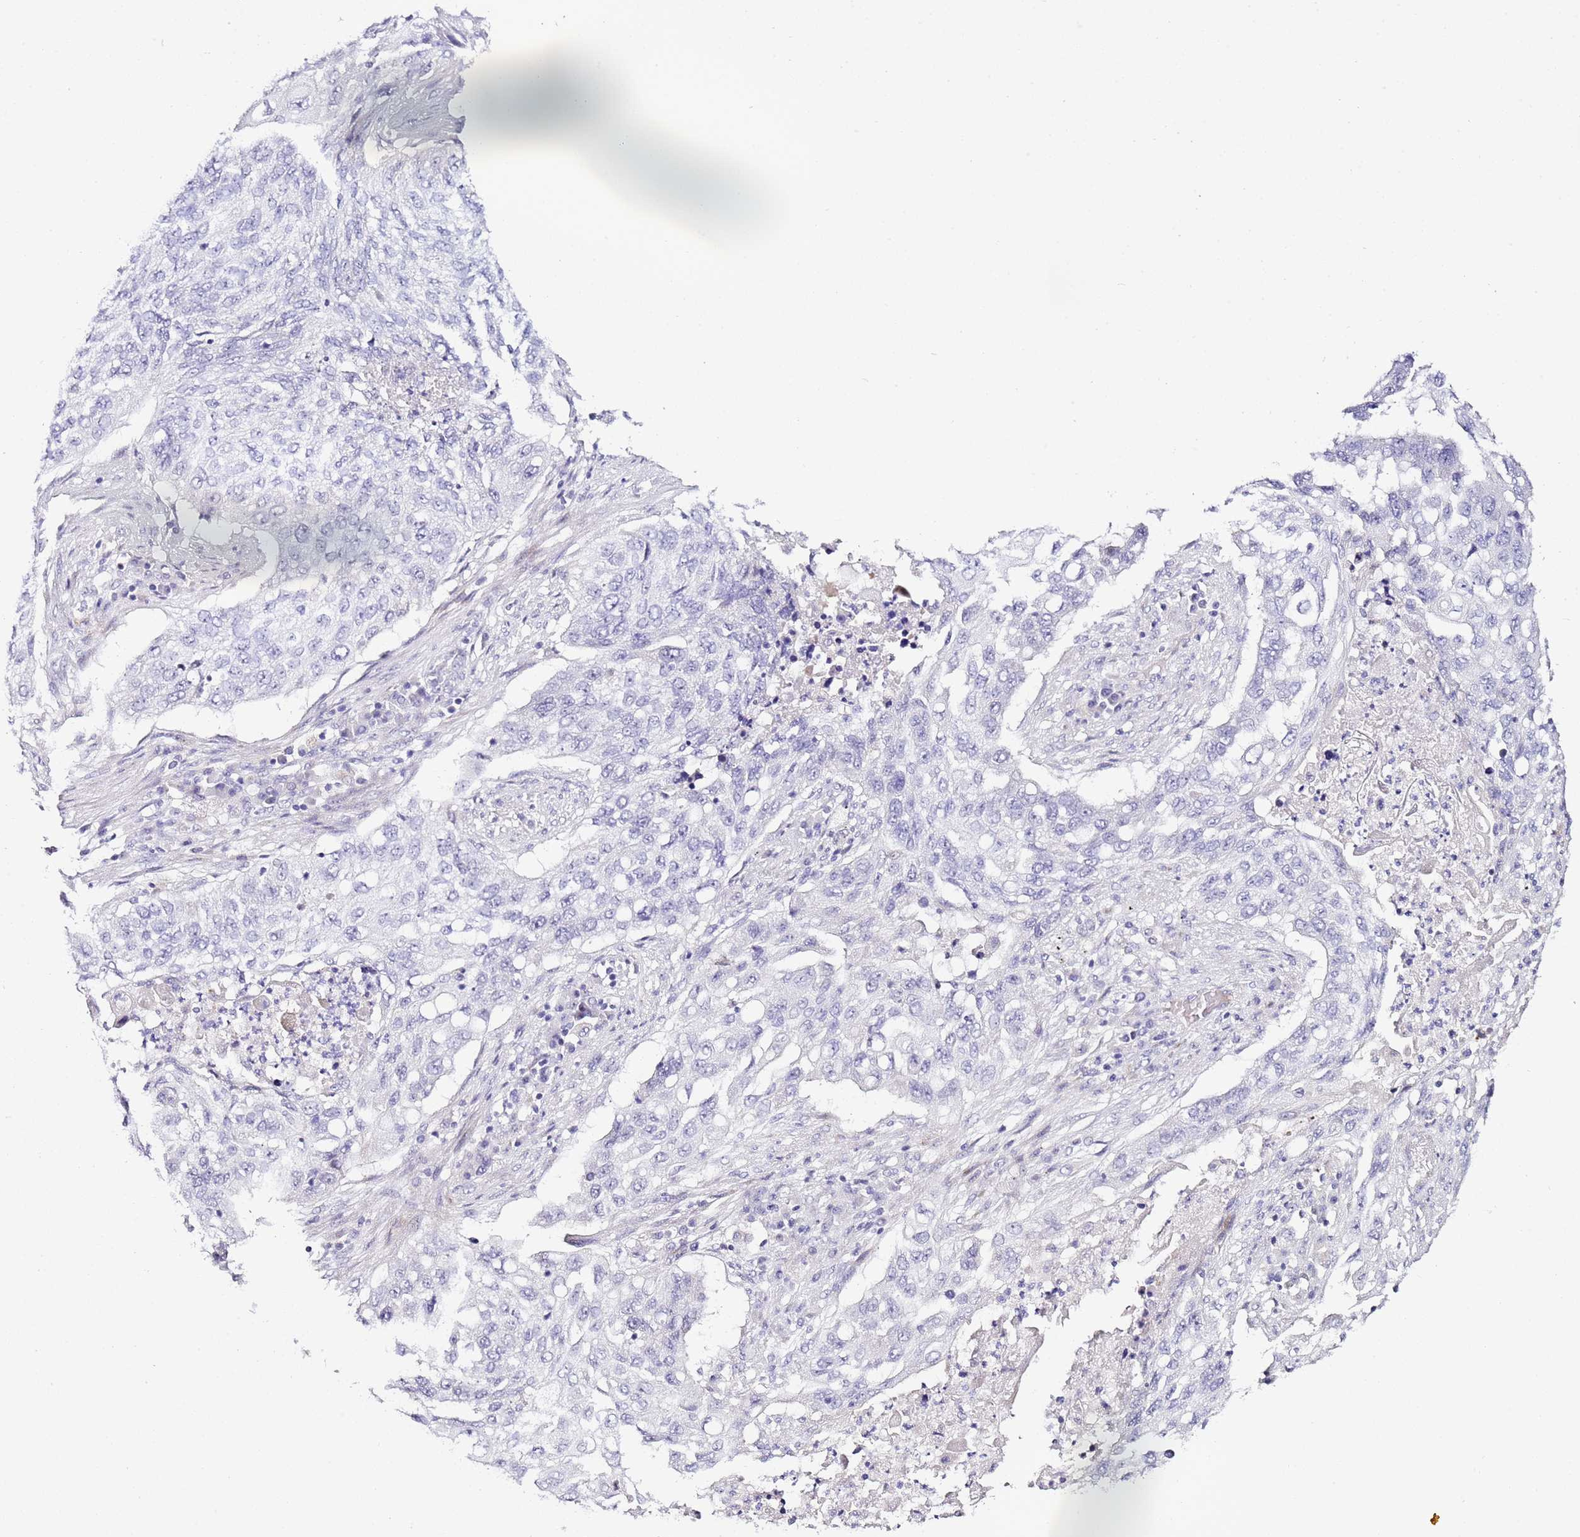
{"staining": {"intensity": "negative", "quantity": "none", "location": "none"}, "tissue": "lung cancer", "cell_type": "Tumor cells", "image_type": "cancer", "snomed": [{"axis": "morphology", "description": "Squamous cell carcinoma, NOS"}, {"axis": "topography", "description": "Lung"}], "caption": "This is an IHC image of squamous cell carcinoma (lung). There is no staining in tumor cells.", "gene": "HGD", "patient": {"sex": "female", "age": 63}}